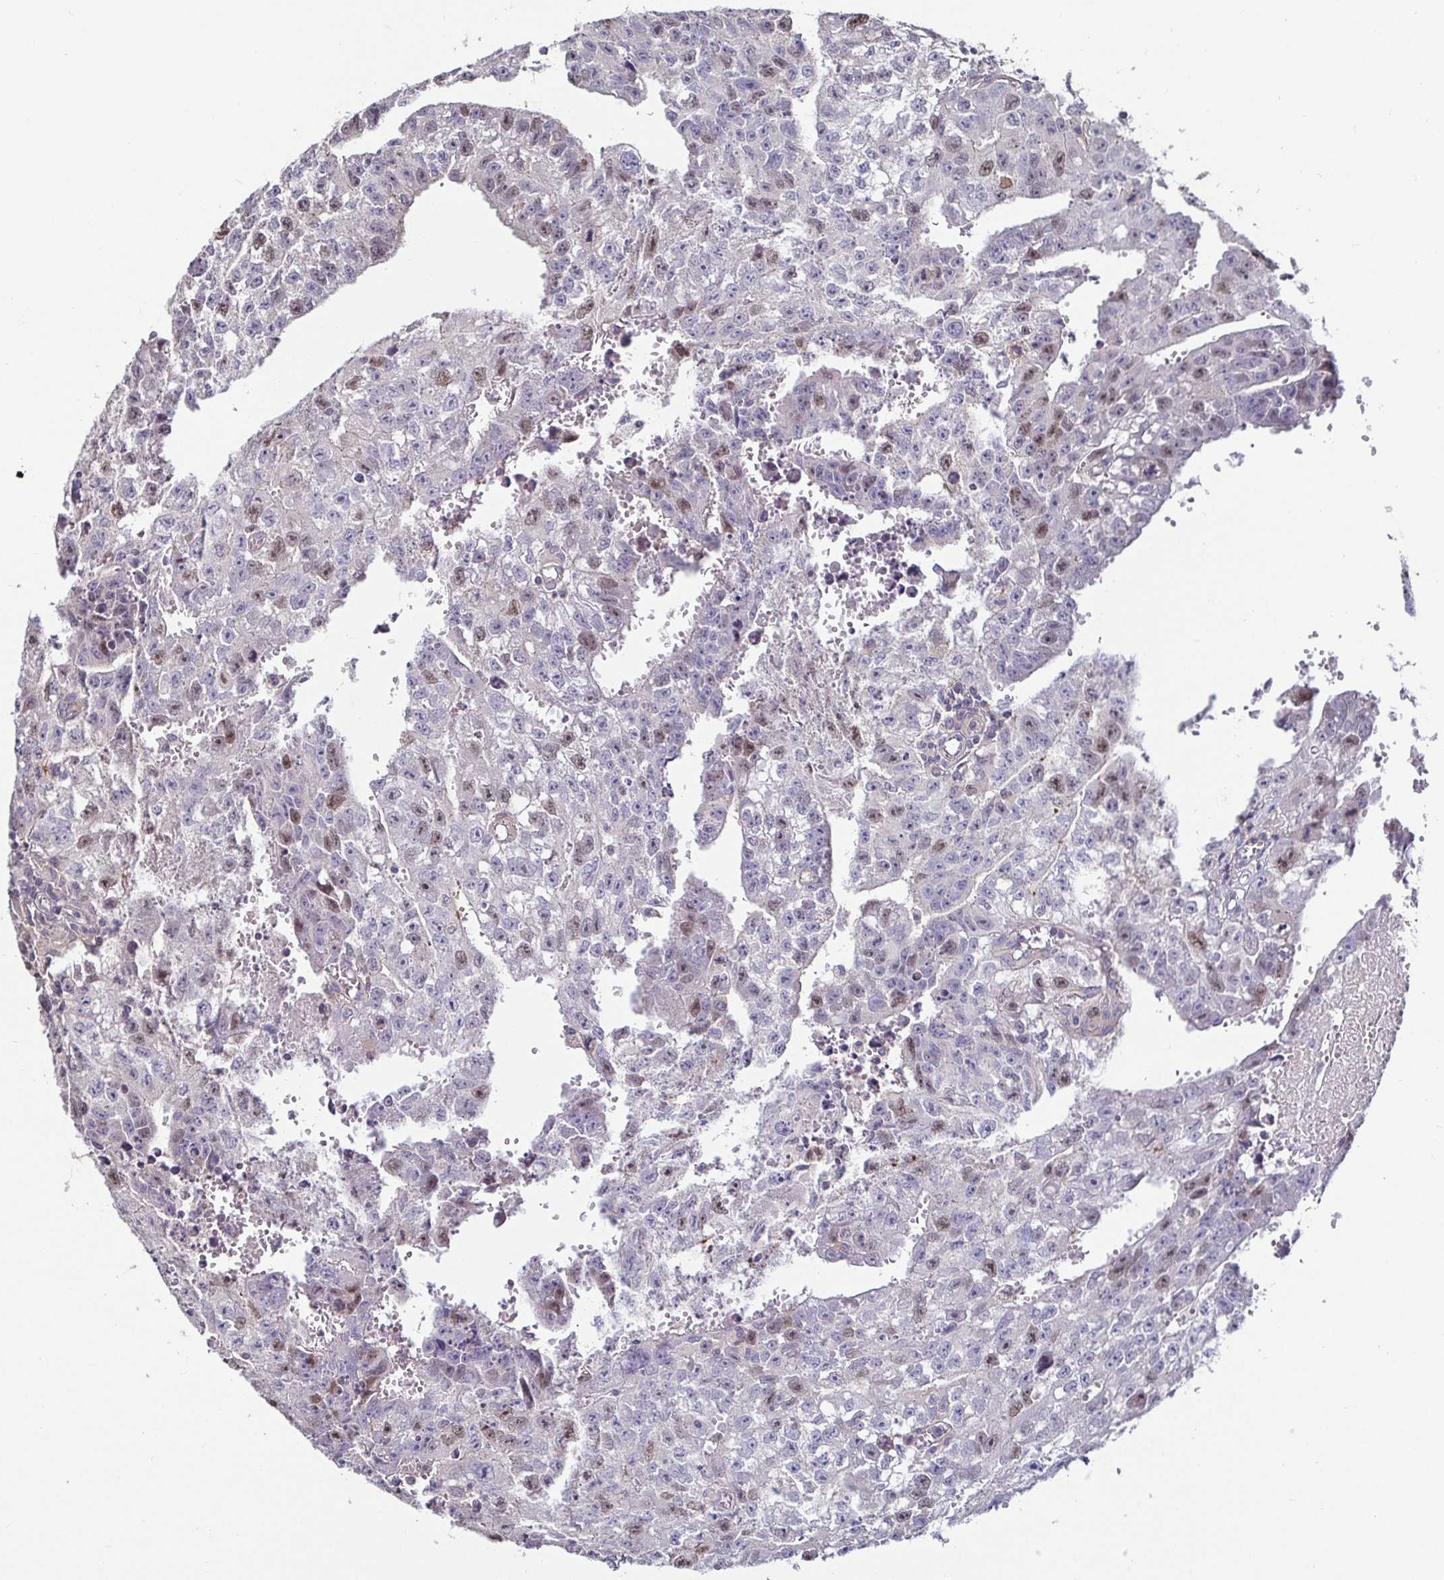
{"staining": {"intensity": "moderate", "quantity": "<25%", "location": "nuclear"}, "tissue": "testis cancer", "cell_type": "Tumor cells", "image_type": "cancer", "snomed": [{"axis": "morphology", "description": "Carcinoma, Embryonal, NOS"}, {"axis": "morphology", "description": "Teratoma, malignant, NOS"}, {"axis": "topography", "description": "Testis"}], "caption": "Human testis embryonal carcinoma stained with a protein marker exhibits moderate staining in tumor cells.", "gene": "ANLN", "patient": {"sex": "male", "age": 24}}